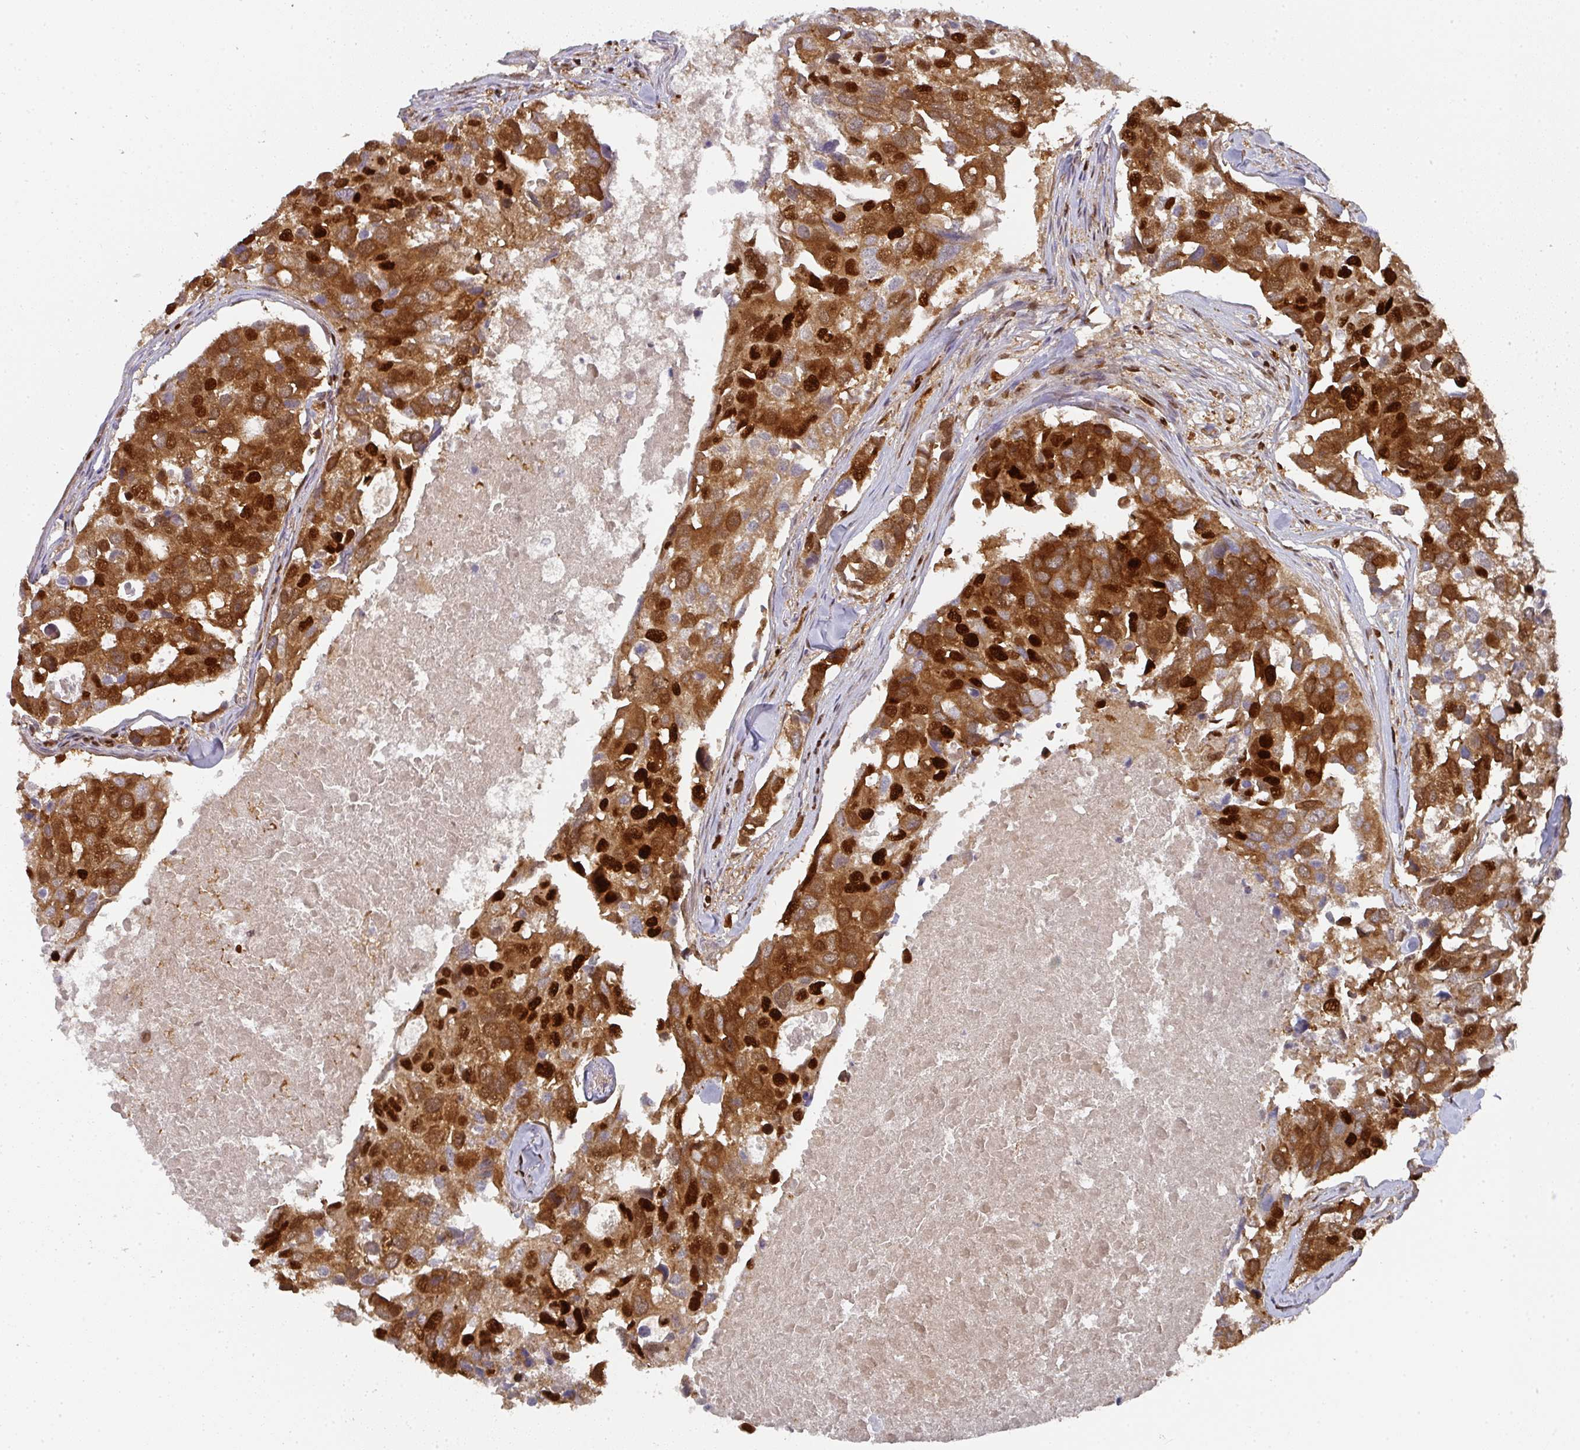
{"staining": {"intensity": "strong", "quantity": ">75%", "location": "cytoplasmic/membranous,nuclear"}, "tissue": "breast cancer", "cell_type": "Tumor cells", "image_type": "cancer", "snomed": [{"axis": "morphology", "description": "Duct carcinoma"}, {"axis": "topography", "description": "Breast"}], "caption": "A brown stain shows strong cytoplasmic/membranous and nuclear positivity of a protein in breast intraductal carcinoma tumor cells.", "gene": "DIDO1", "patient": {"sex": "female", "age": 83}}